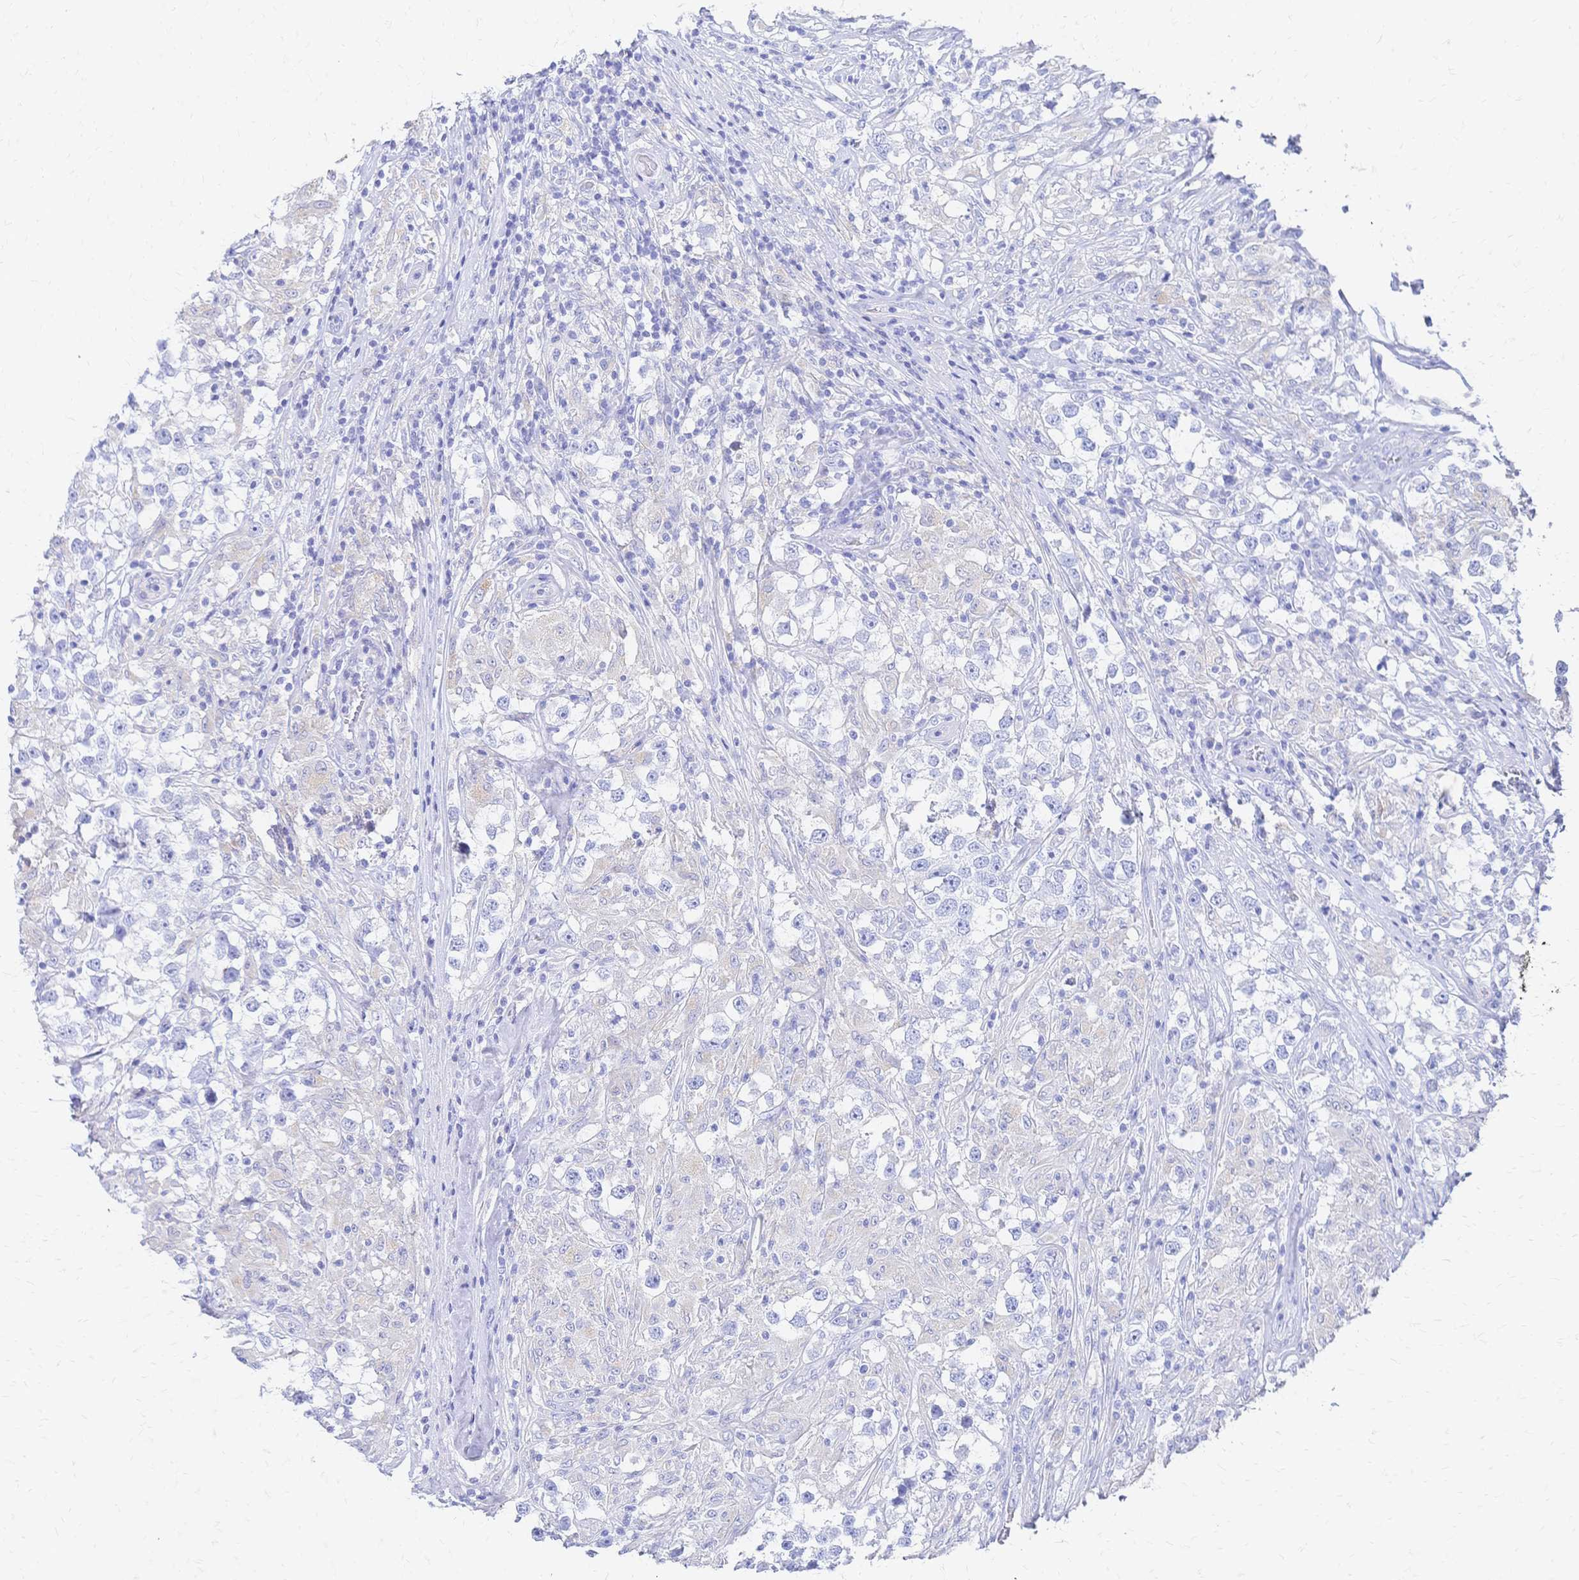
{"staining": {"intensity": "negative", "quantity": "none", "location": "none"}, "tissue": "testis cancer", "cell_type": "Tumor cells", "image_type": "cancer", "snomed": [{"axis": "morphology", "description": "Seminoma, NOS"}, {"axis": "topography", "description": "Testis"}], "caption": "This is a histopathology image of immunohistochemistry staining of testis cancer, which shows no positivity in tumor cells. Brightfield microscopy of immunohistochemistry (IHC) stained with DAB (brown) and hematoxylin (blue), captured at high magnification.", "gene": "SLC5A1", "patient": {"sex": "male", "age": 46}}